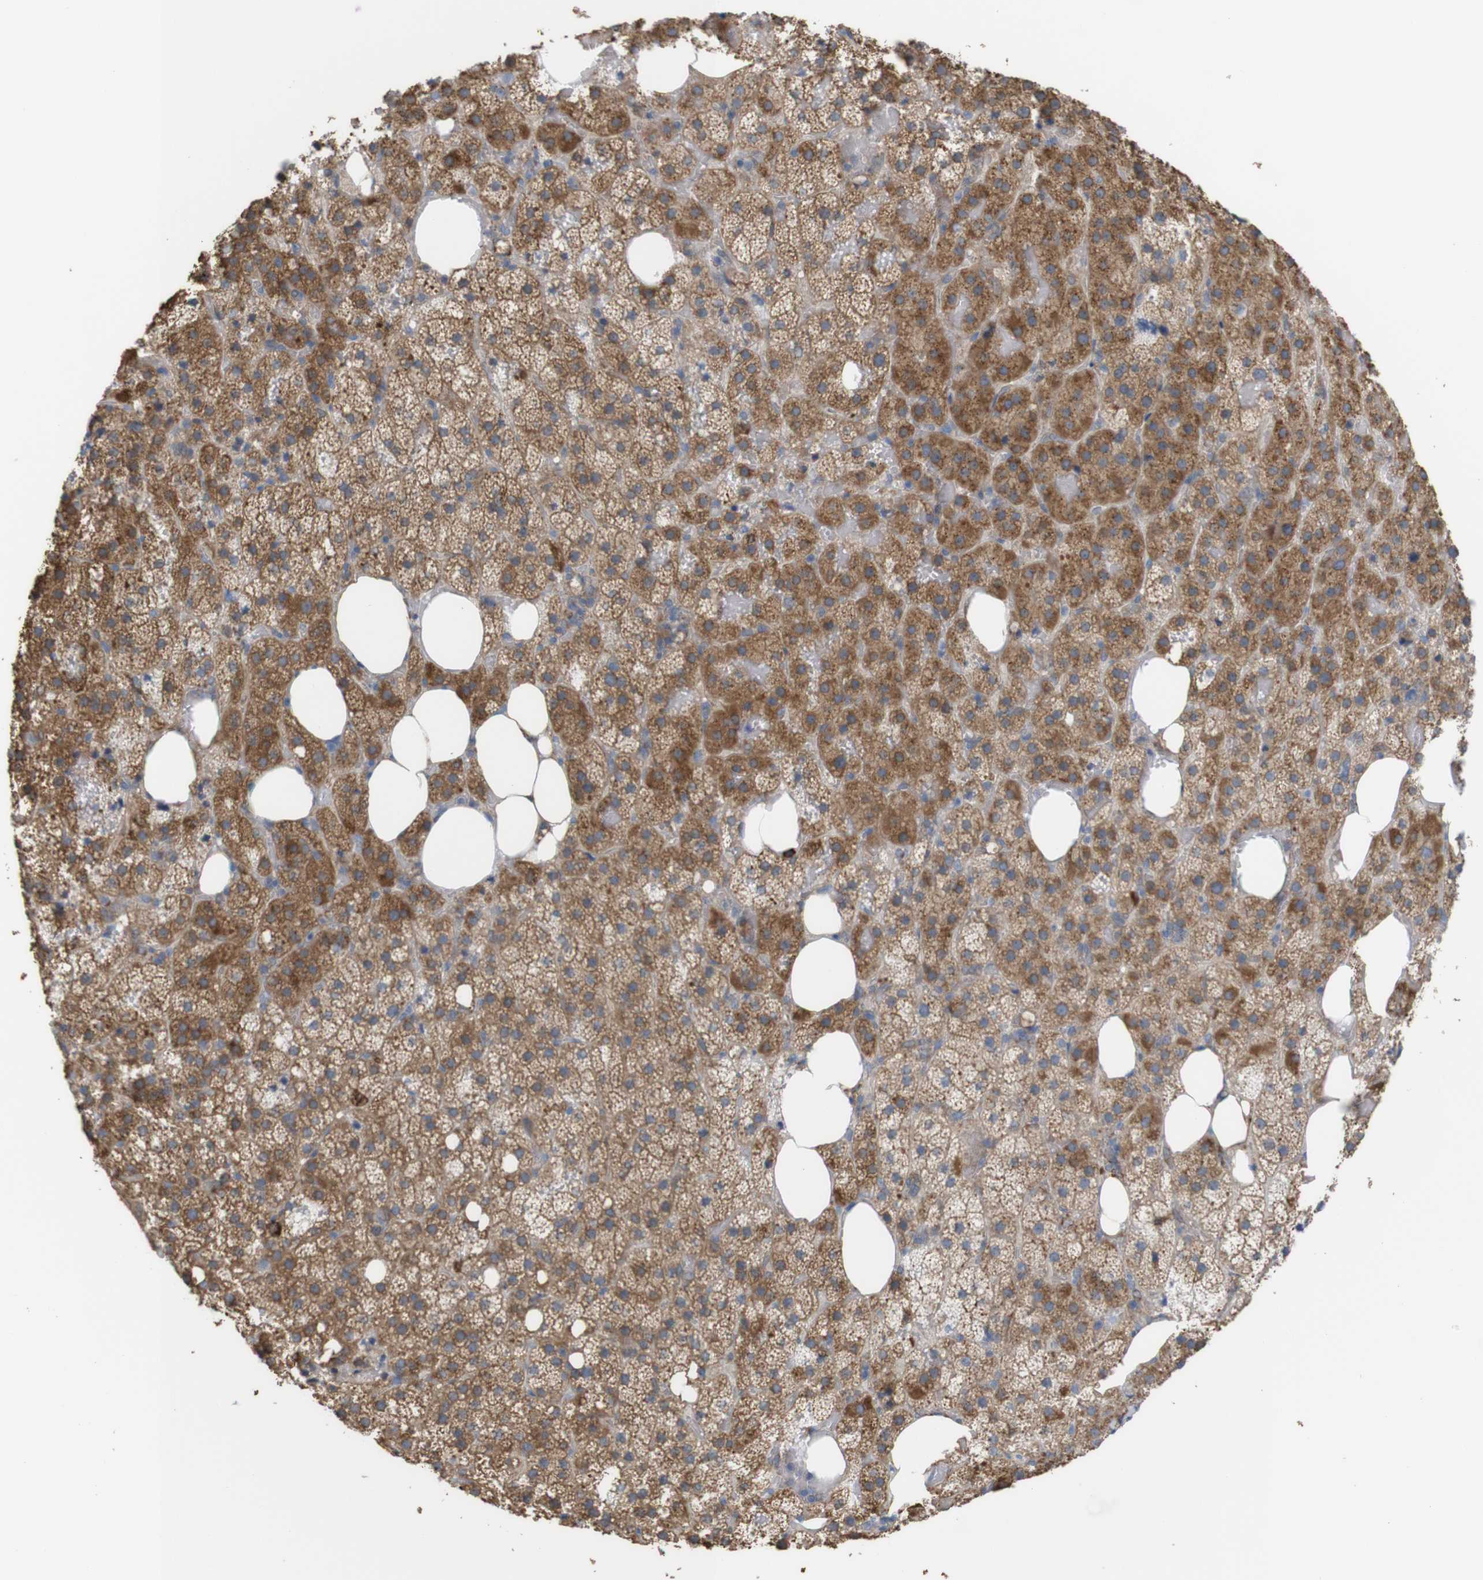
{"staining": {"intensity": "strong", "quantity": "25%-75%", "location": "cytoplasmic/membranous"}, "tissue": "adrenal gland", "cell_type": "Glandular cells", "image_type": "normal", "snomed": [{"axis": "morphology", "description": "Normal tissue, NOS"}, {"axis": "topography", "description": "Adrenal gland"}], "caption": "IHC histopathology image of normal human adrenal gland stained for a protein (brown), which displays high levels of strong cytoplasmic/membranous positivity in approximately 25%-75% of glandular cells.", "gene": "PTPRR", "patient": {"sex": "female", "age": 59}}